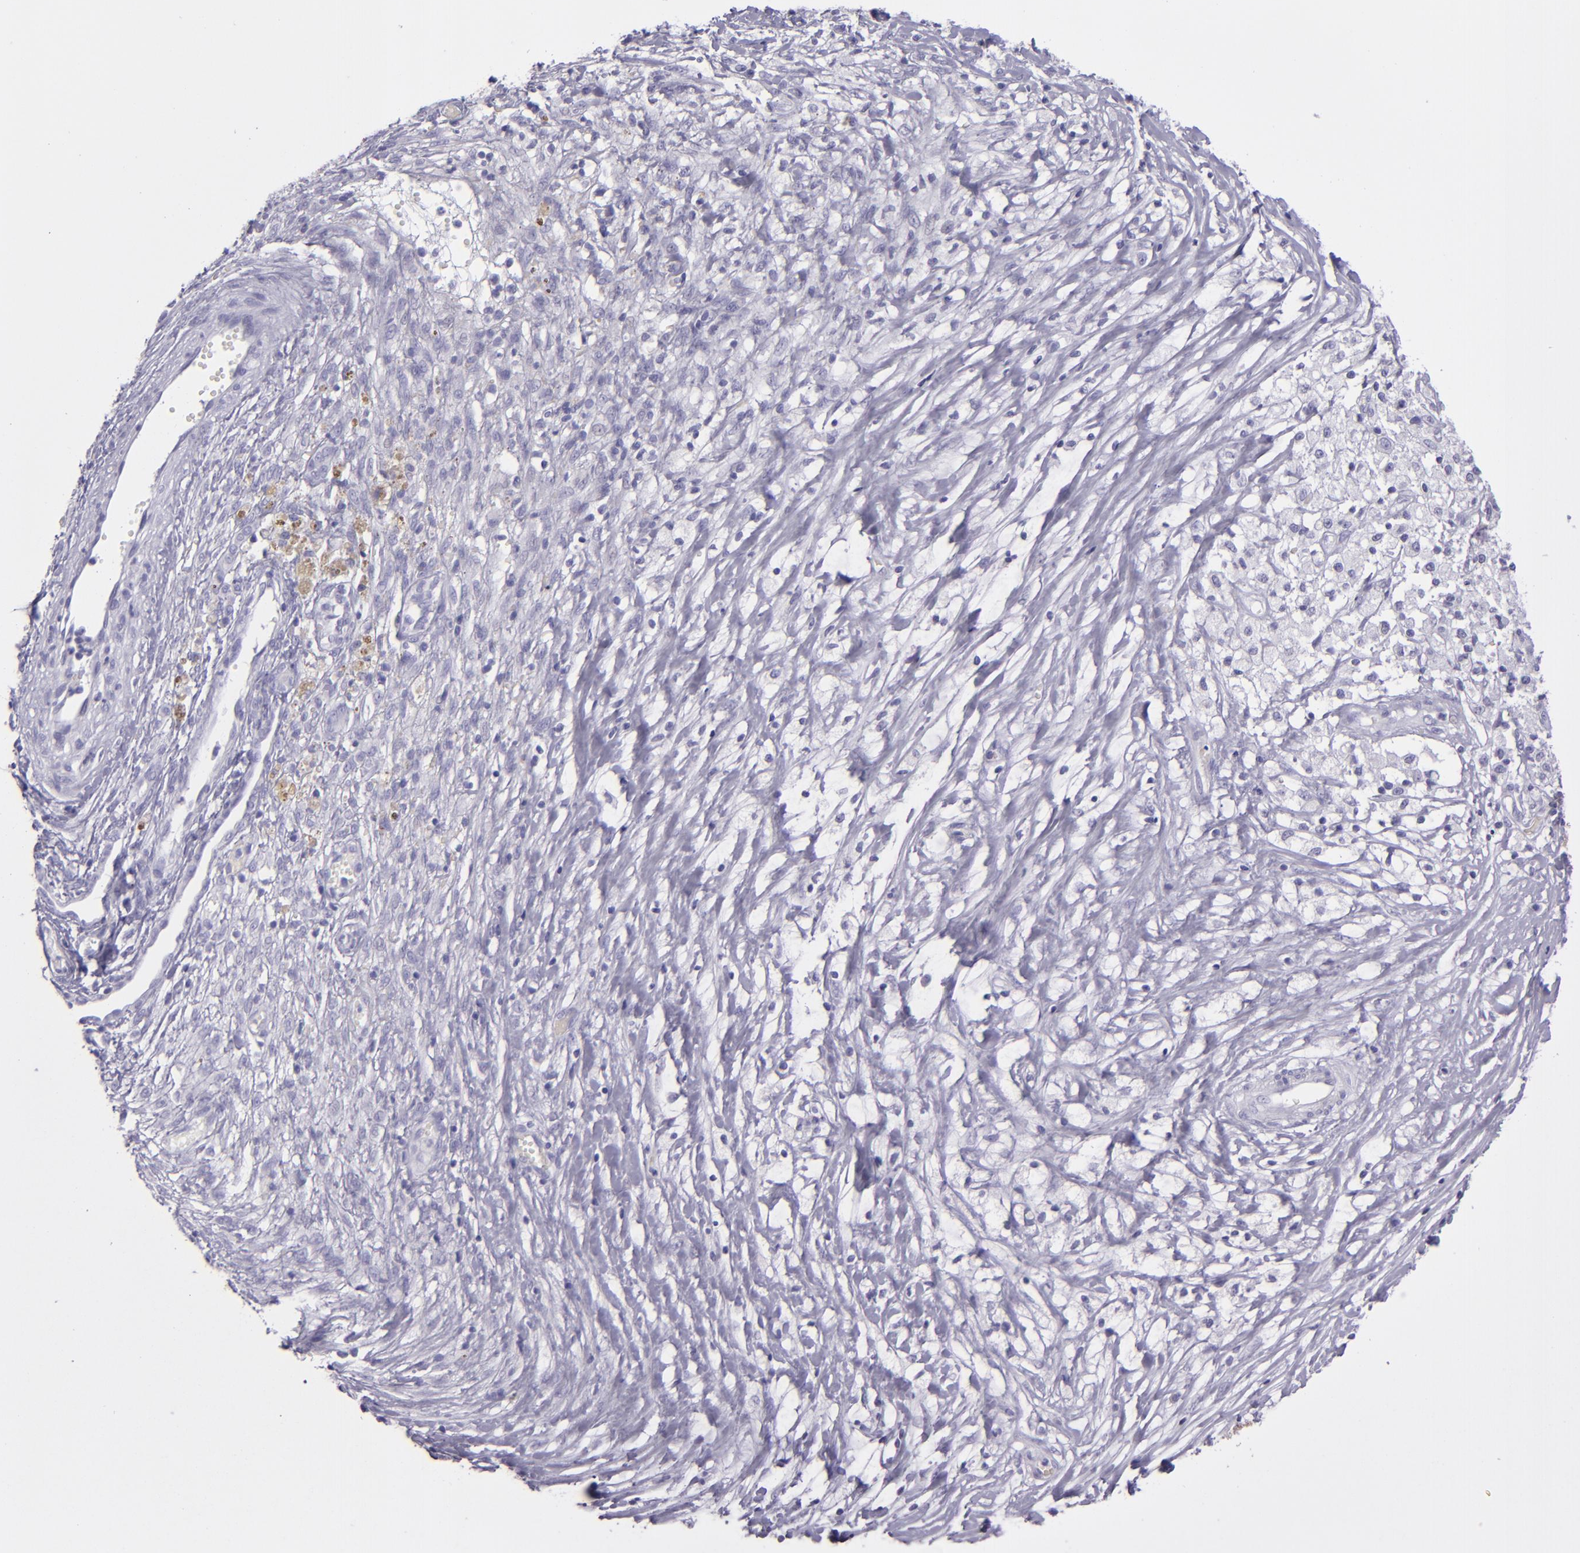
{"staining": {"intensity": "negative", "quantity": "none", "location": "none"}, "tissue": "ovarian cancer", "cell_type": "Tumor cells", "image_type": "cancer", "snomed": [{"axis": "morphology", "description": "Carcinoma, endometroid"}, {"axis": "topography", "description": "Ovary"}], "caption": "This photomicrograph is of ovarian endometroid carcinoma stained with immunohistochemistry to label a protein in brown with the nuclei are counter-stained blue. There is no positivity in tumor cells. (Brightfield microscopy of DAB (3,3'-diaminobenzidine) immunohistochemistry (IHC) at high magnification).", "gene": "MUC5AC", "patient": {"sex": "female", "age": 42}}